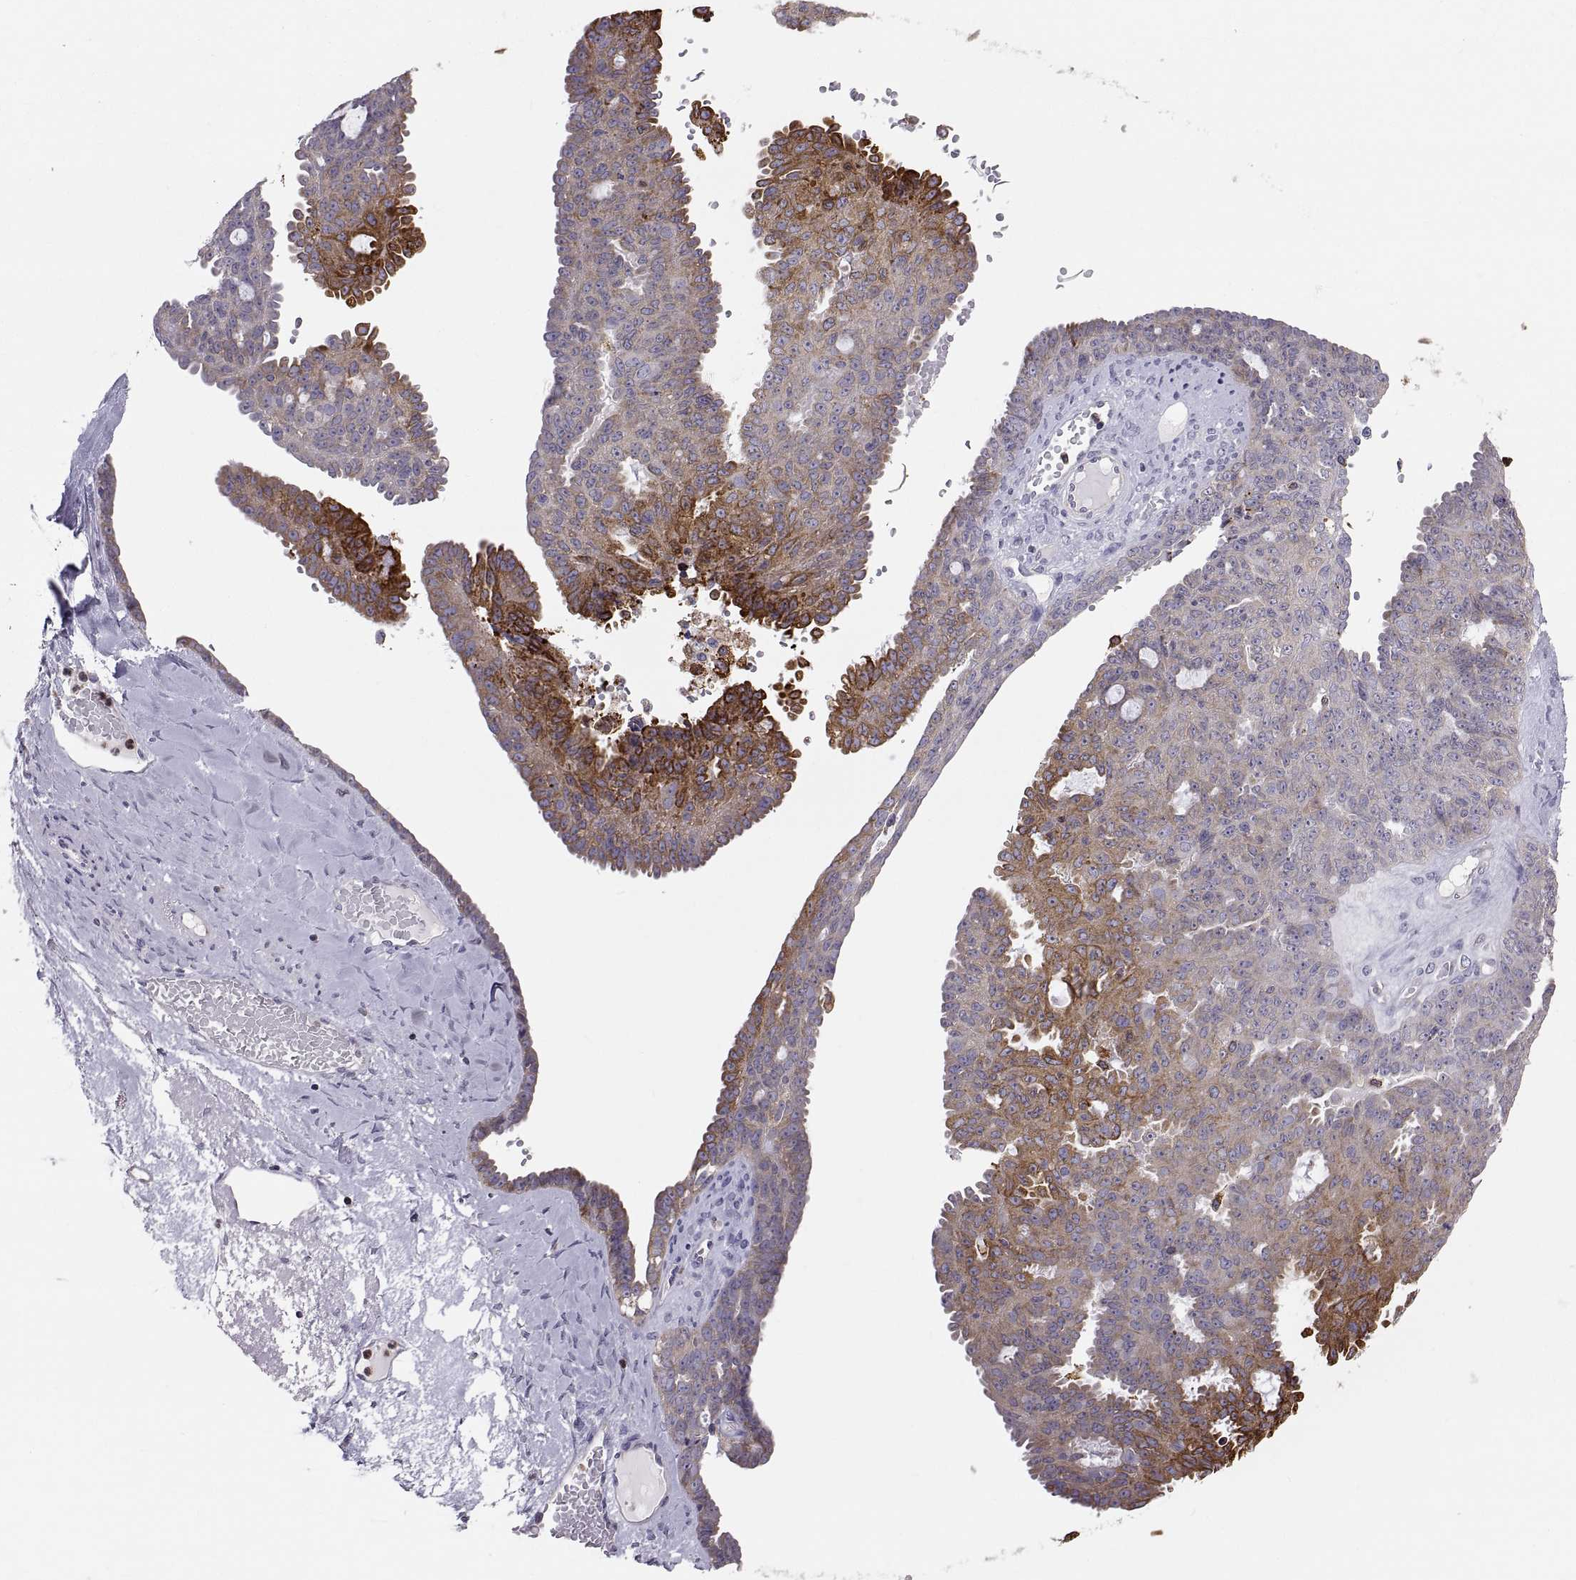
{"staining": {"intensity": "moderate", "quantity": "25%-75%", "location": "cytoplasmic/membranous"}, "tissue": "ovarian cancer", "cell_type": "Tumor cells", "image_type": "cancer", "snomed": [{"axis": "morphology", "description": "Cystadenocarcinoma, serous, NOS"}, {"axis": "topography", "description": "Ovary"}], "caption": "Tumor cells reveal medium levels of moderate cytoplasmic/membranous staining in about 25%-75% of cells in ovarian cancer (serous cystadenocarcinoma). (brown staining indicates protein expression, while blue staining denotes nuclei).", "gene": "ERO1A", "patient": {"sex": "female", "age": 71}}